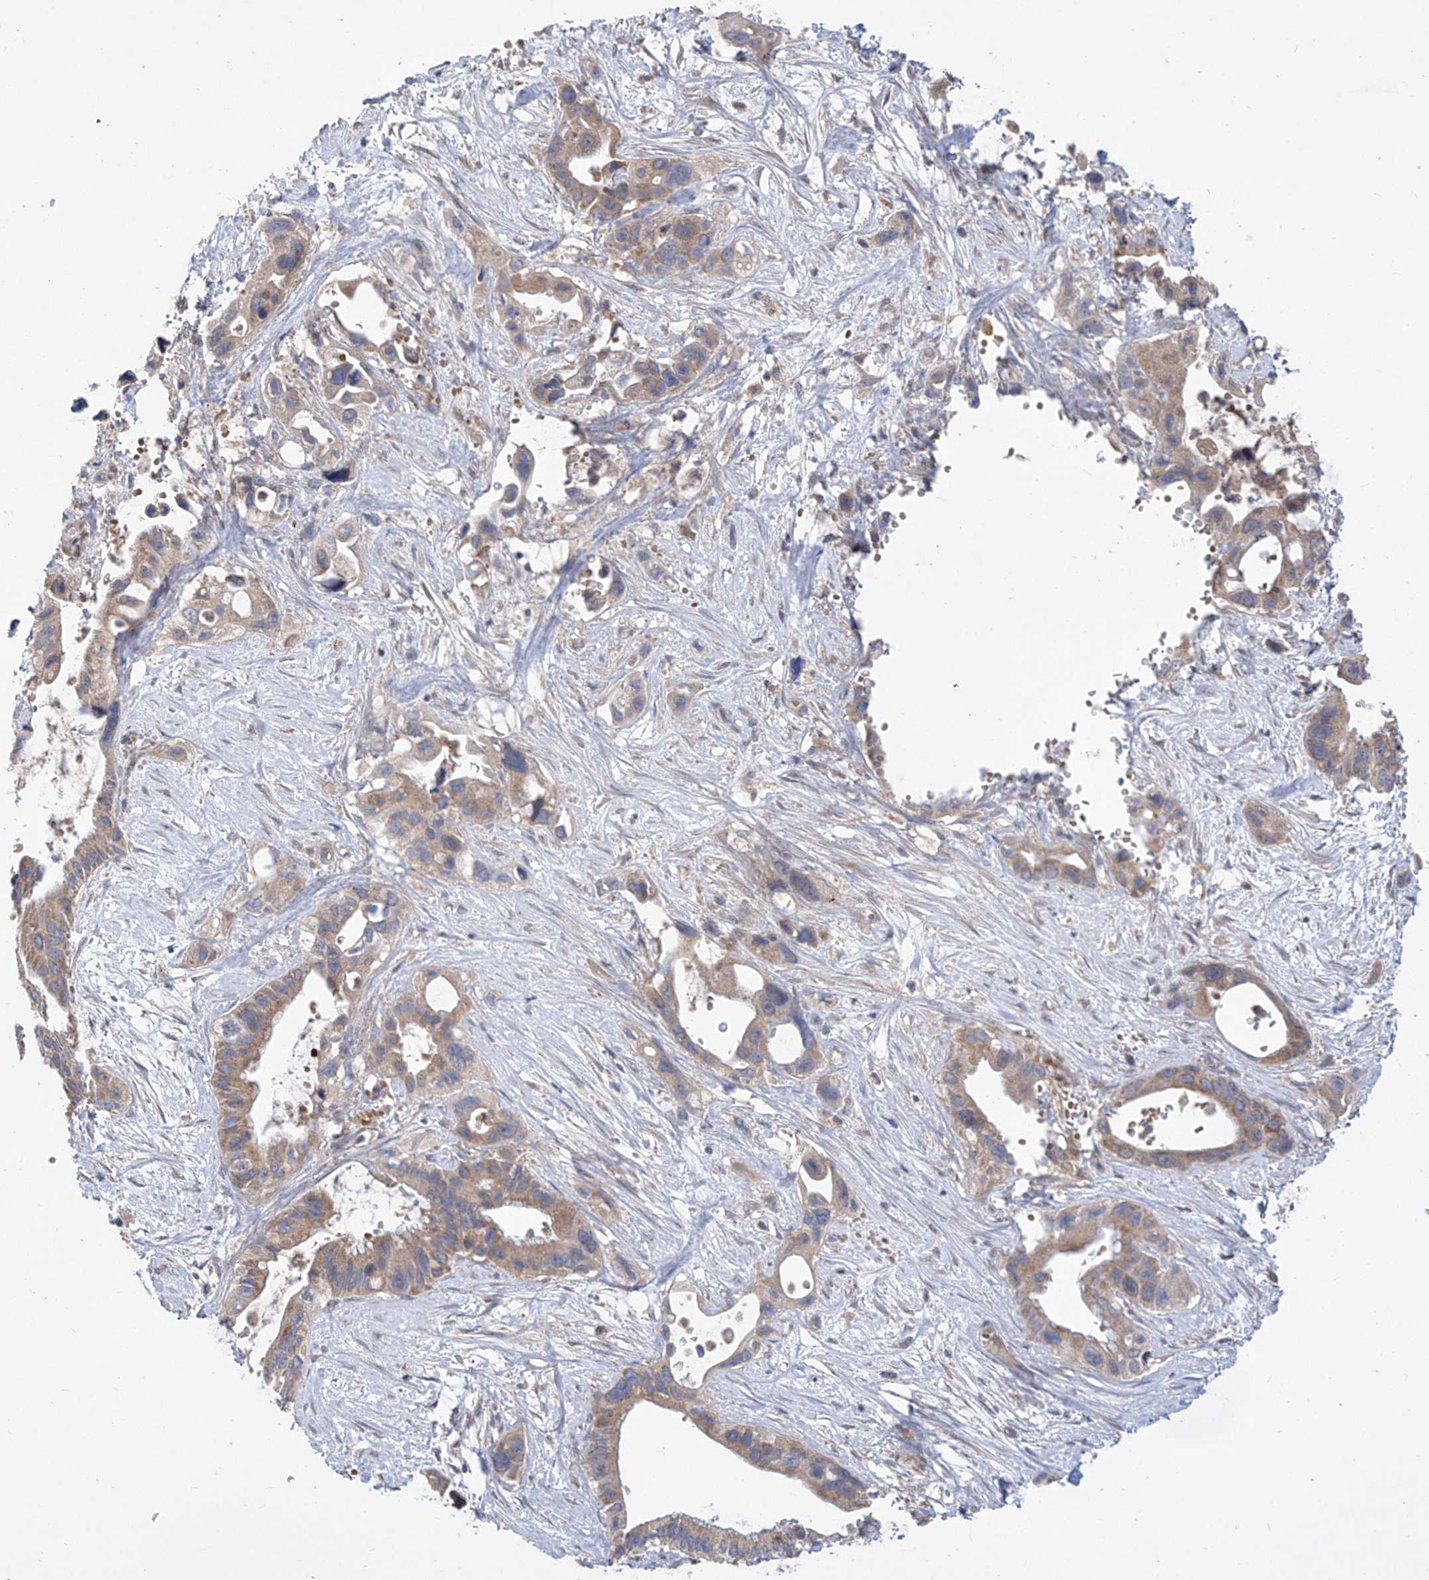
{"staining": {"intensity": "weak", "quantity": ">75%", "location": "cytoplasmic/membranous"}, "tissue": "pancreatic cancer", "cell_type": "Tumor cells", "image_type": "cancer", "snomed": [{"axis": "morphology", "description": "Adenocarcinoma, NOS"}, {"axis": "topography", "description": "Pancreas"}], "caption": "Human pancreatic cancer (adenocarcinoma) stained with a protein marker shows weak staining in tumor cells.", "gene": "COQ3", "patient": {"sex": "male", "age": 66}}